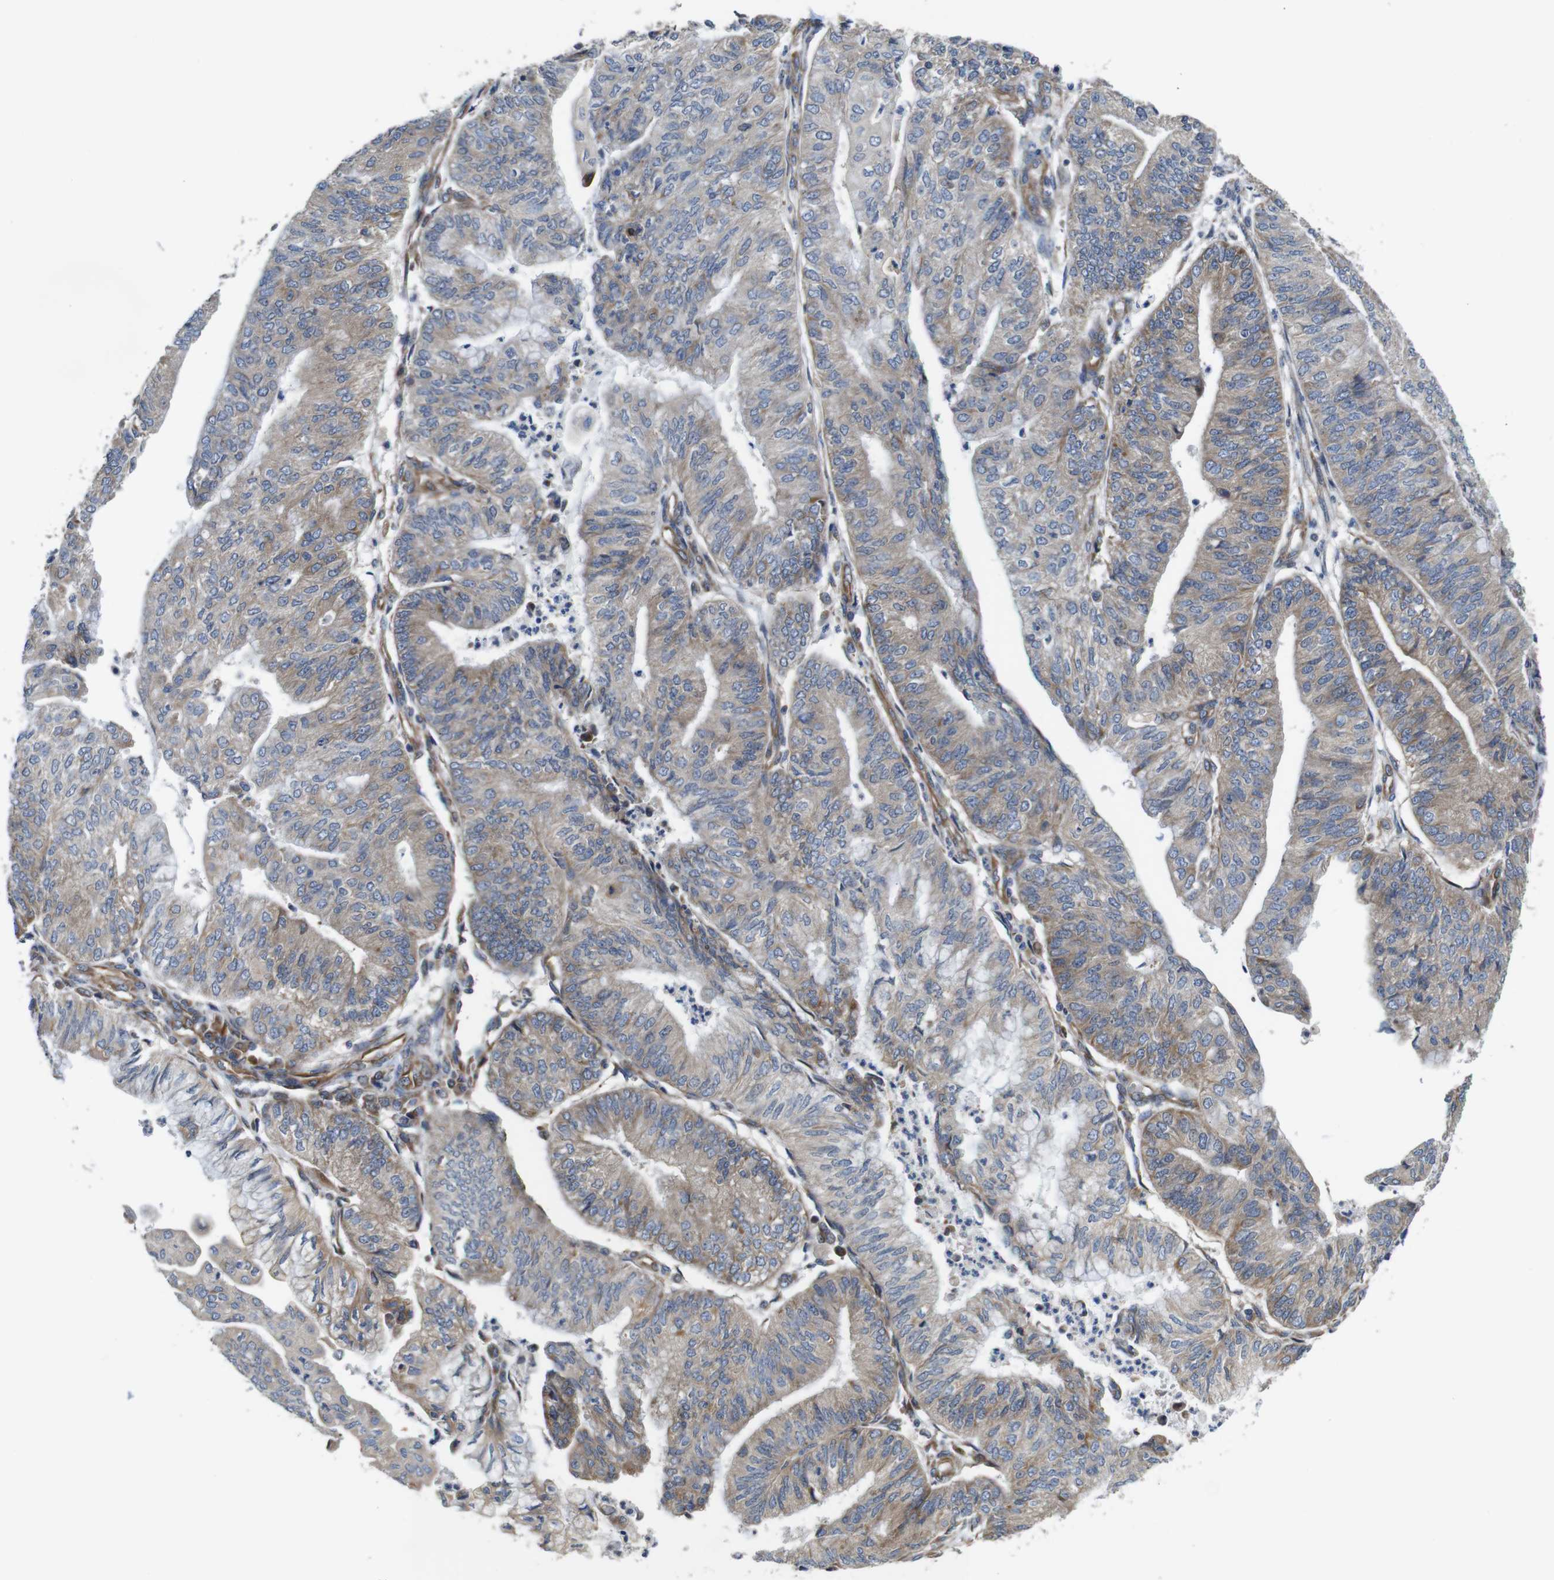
{"staining": {"intensity": "weak", "quantity": ">75%", "location": "cytoplasmic/membranous"}, "tissue": "endometrial cancer", "cell_type": "Tumor cells", "image_type": "cancer", "snomed": [{"axis": "morphology", "description": "Adenocarcinoma, NOS"}, {"axis": "topography", "description": "Endometrium"}], "caption": "The photomicrograph demonstrates a brown stain indicating the presence of a protein in the cytoplasmic/membranous of tumor cells in endometrial cancer (adenocarcinoma). The staining was performed using DAB to visualize the protein expression in brown, while the nuclei were stained in blue with hematoxylin (Magnification: 20x).", "gene": "POMK", "patient": {"sex": "female", "age": 59}}